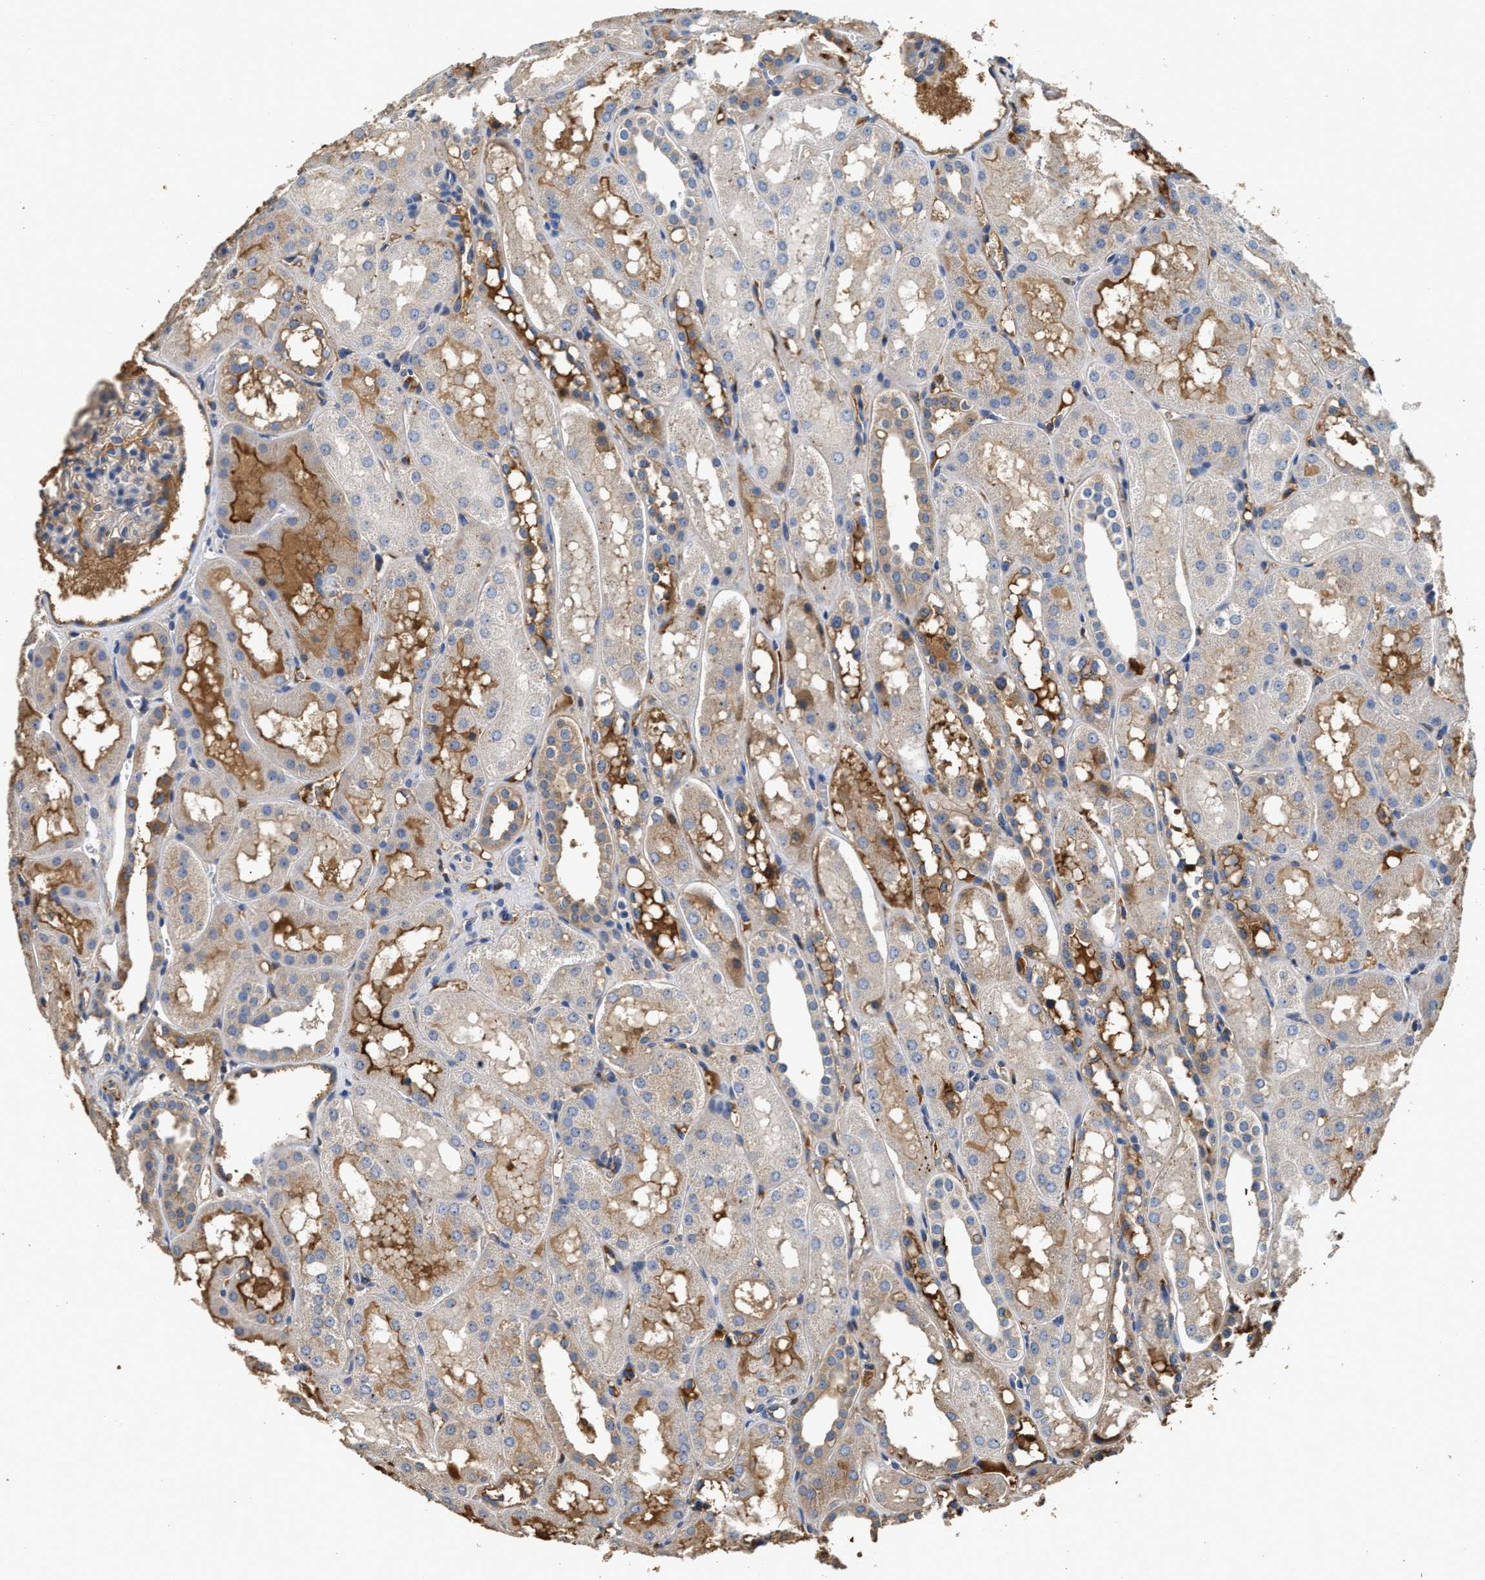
{"staining": {"intensity": "negative", "quantity": "none", "location": "none"}, "tissue": "kidney", "cell_type": "Cells in glomeruli", "image_type": "normal", "snomed": [{"axis": "morphology", "description": "Normal tissue, NOS"}, {"axis": "topography", "description": "Kidney"}, {"axis": "topography", "description": "Urinary bladder"}], "caption": "This micrograph is of unremarkable kidney stained with immunohistochemistry to label a protein in brown with the nuclei are counter-stained blue. There is no positivity in cells in glomeruli.", "gene": "C3", "patient": {"sex": "male", "age": 16}}